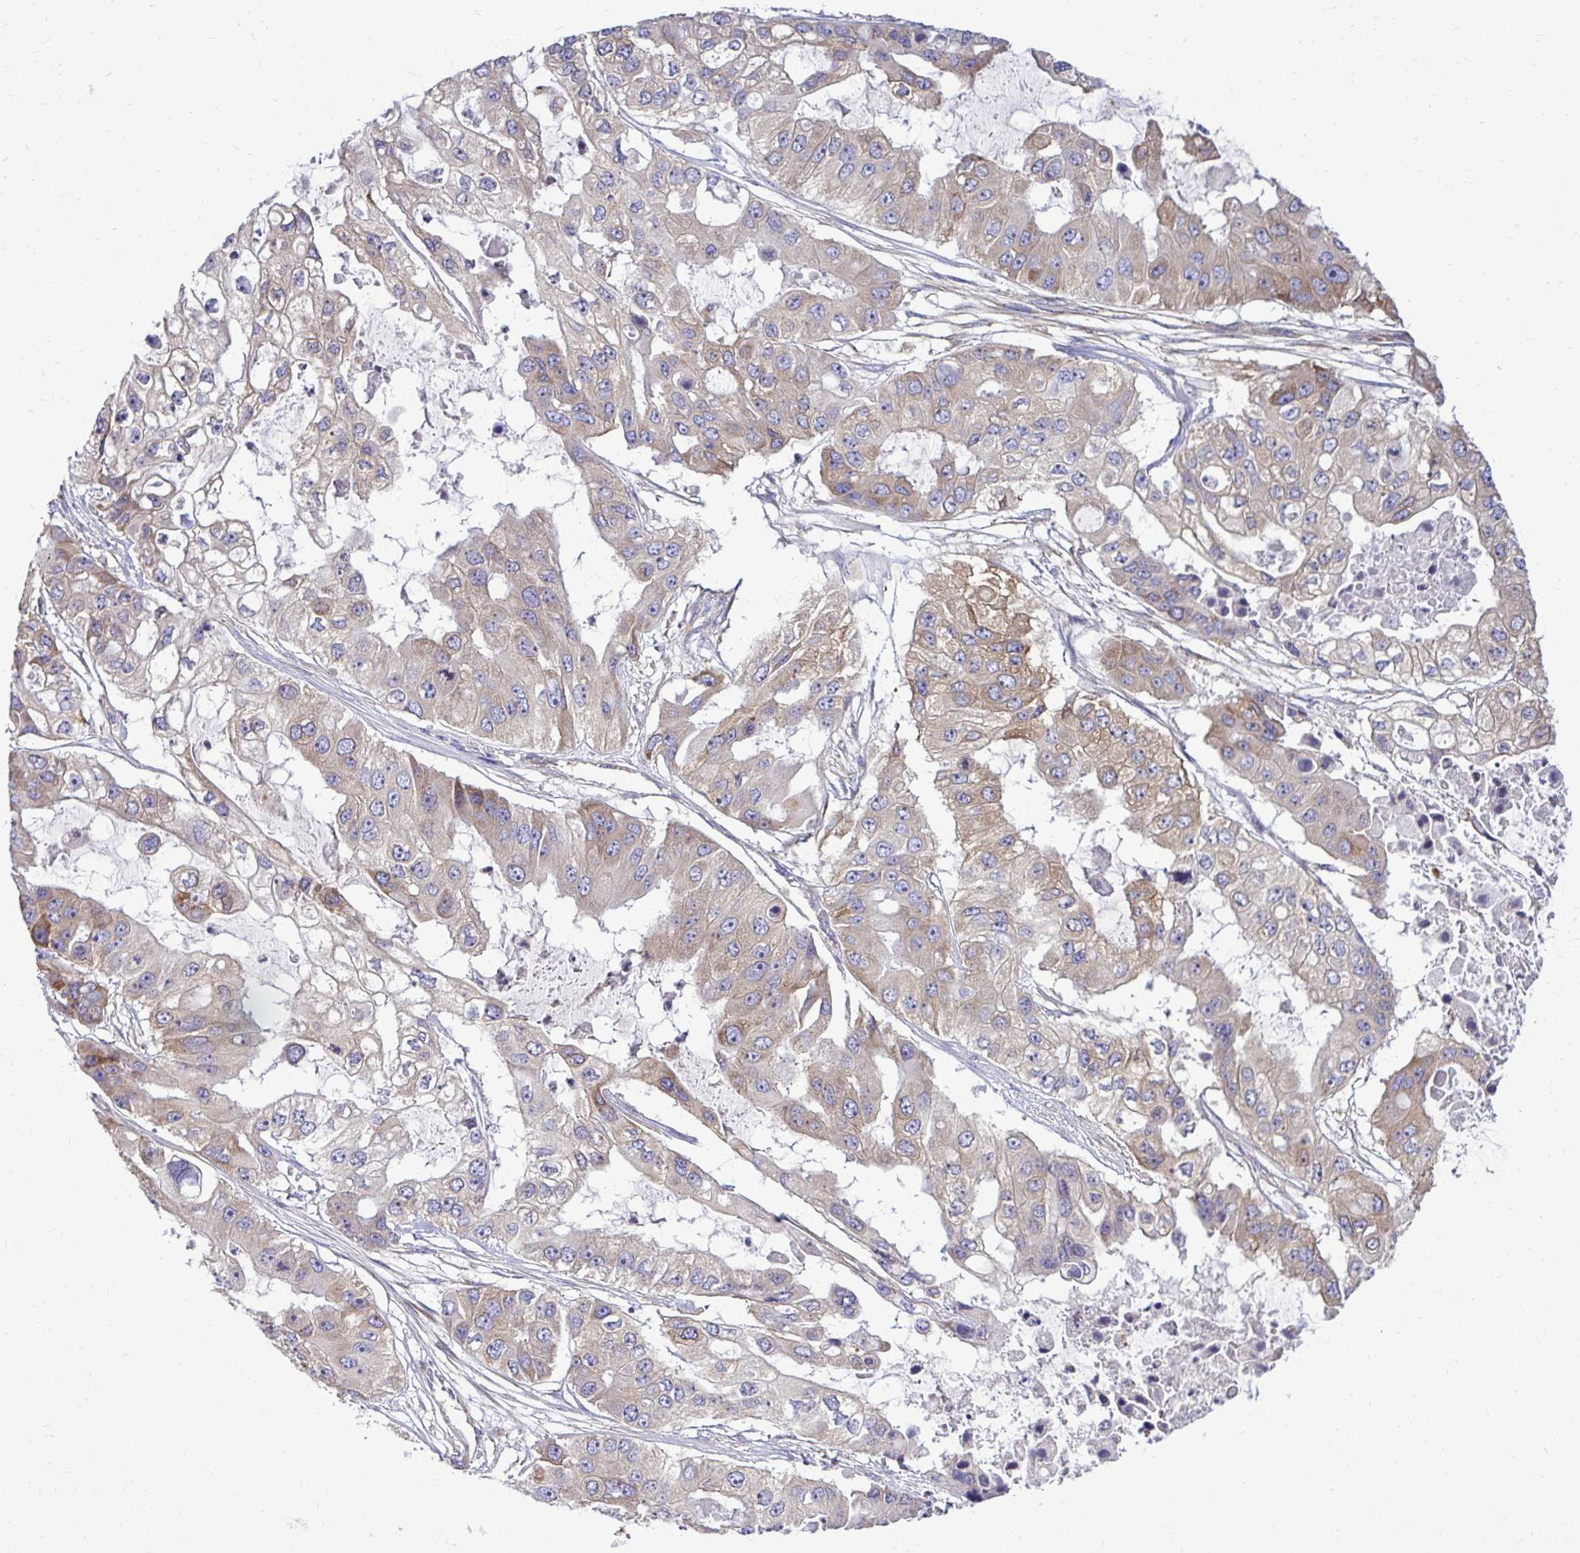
{"staining": {"intensity": "weak", "quantity": "25%-75%", "location": "cytoplasmic/membranous"}, "tissue": "ovarian cancer", "cell_type": "Tumor cells", "image_type": "cancer", "snomed": [{"axis": "morphology", "description": "Cystadenocarcinoma, serous, NOS"}, {"axis": "topography", "description": "Ovary"}], "caption": "Immunohistochemical staining of human ovarian cancer demonstrates low levels of weak cytoplasmic/membranous protein expression in about 25%-75% of tumor cells.", "gene": "FMR1", "patient": {"sex": "female", "age": 56}}